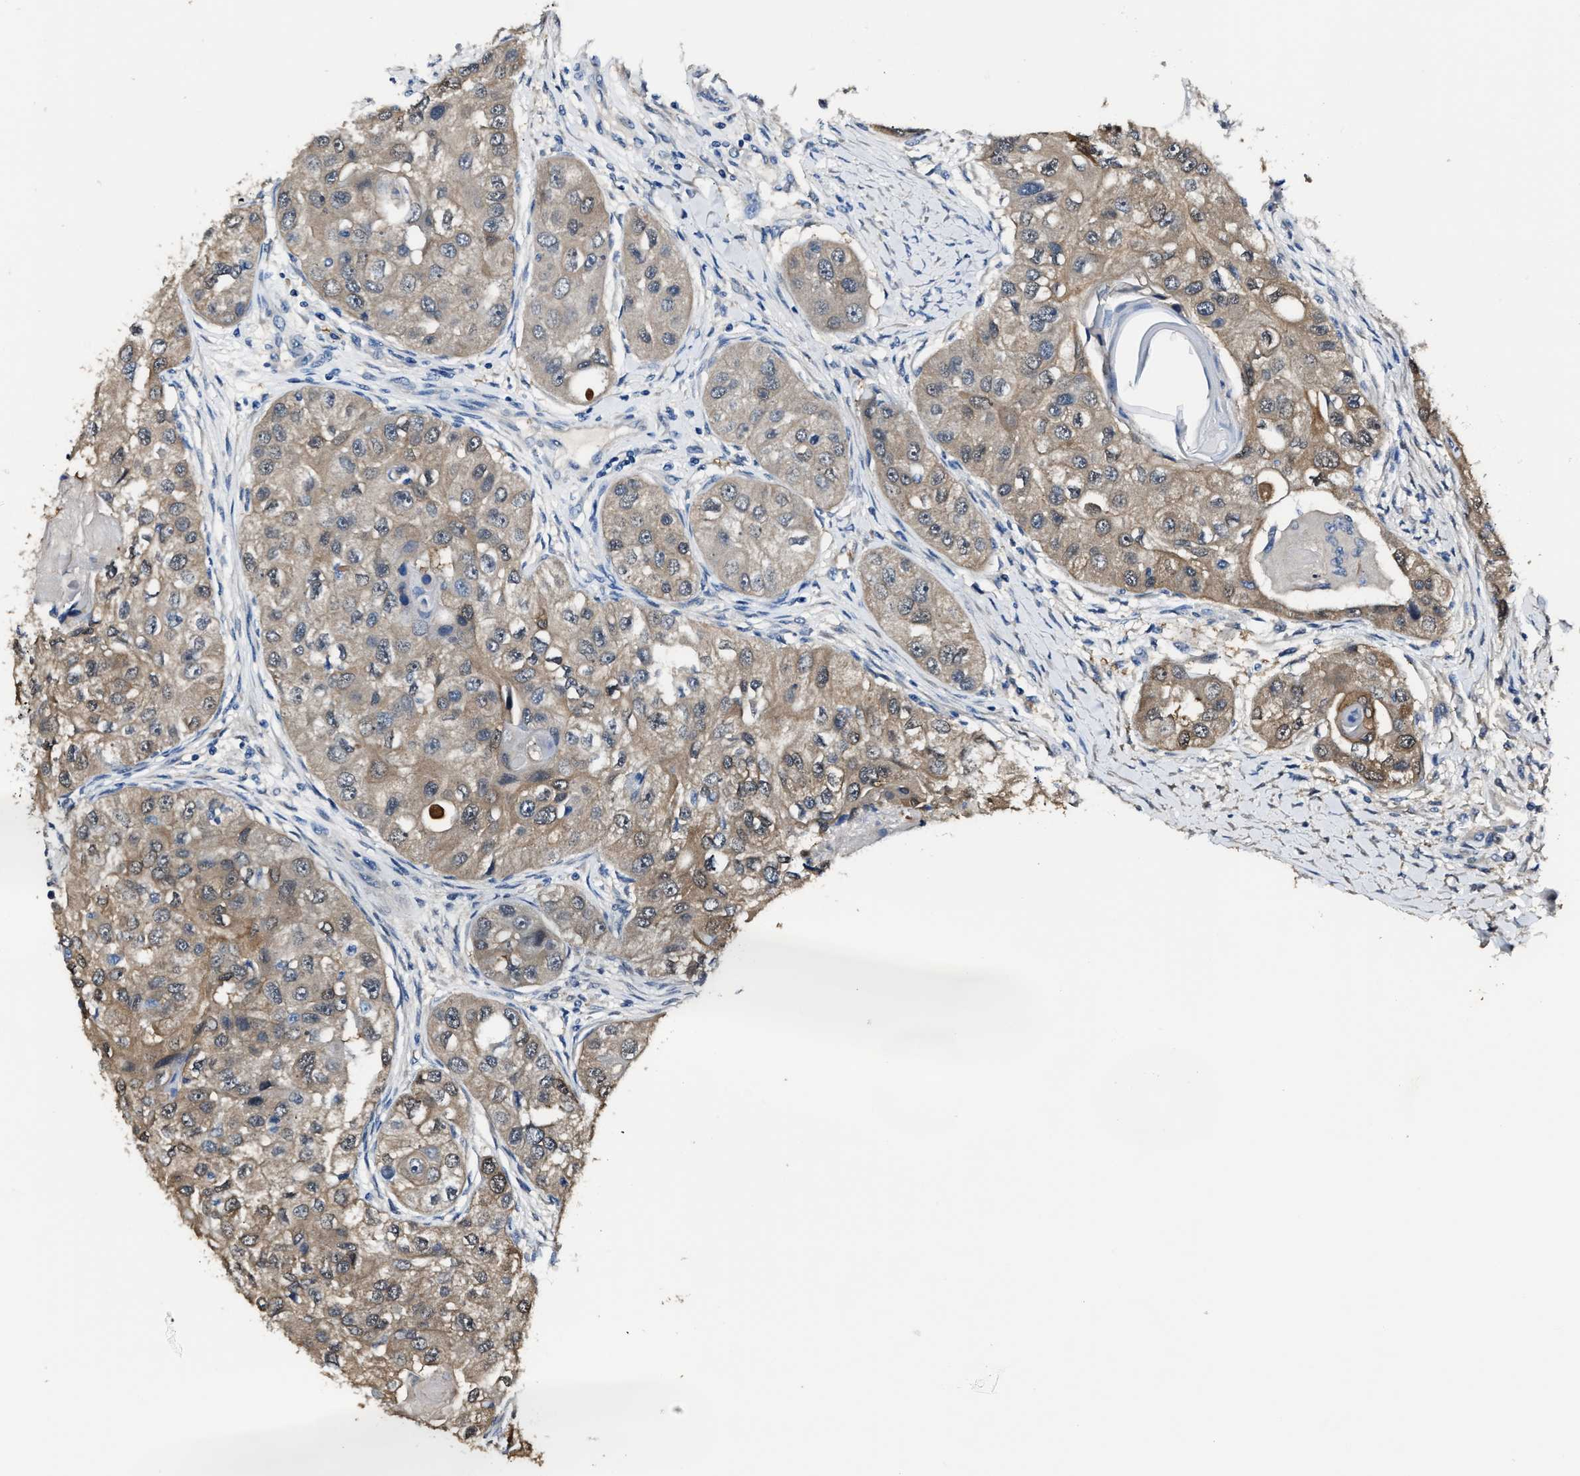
{"staining": {"intensity": "weak", "quantity": ">75%", "location": "cytoplasmic/membranous"}, "tissue": "head and neck cancer", "cell_type": "Tumor cells", "image_type": "cancer", "snomed": [{"axis": "morphology", "description": "Normal tissue, NOS"}, {"axis": "morphology", "description": "Squamous cell carcinoma, NOS"}, {"axis": "topography", "description": "Skeletal muscle"}, {"axis": "topography", "description": "Head-Neck"}], "caption": "The image displays a brown stain indicating the presence of a protein in the cytoplasmic/membranous of tumor cells in squamous cell carcinoma (head and neck). Nuclei are stained in blue.", "gene": "GSTP1", "patient": {"sex": "male", "age": 51}}